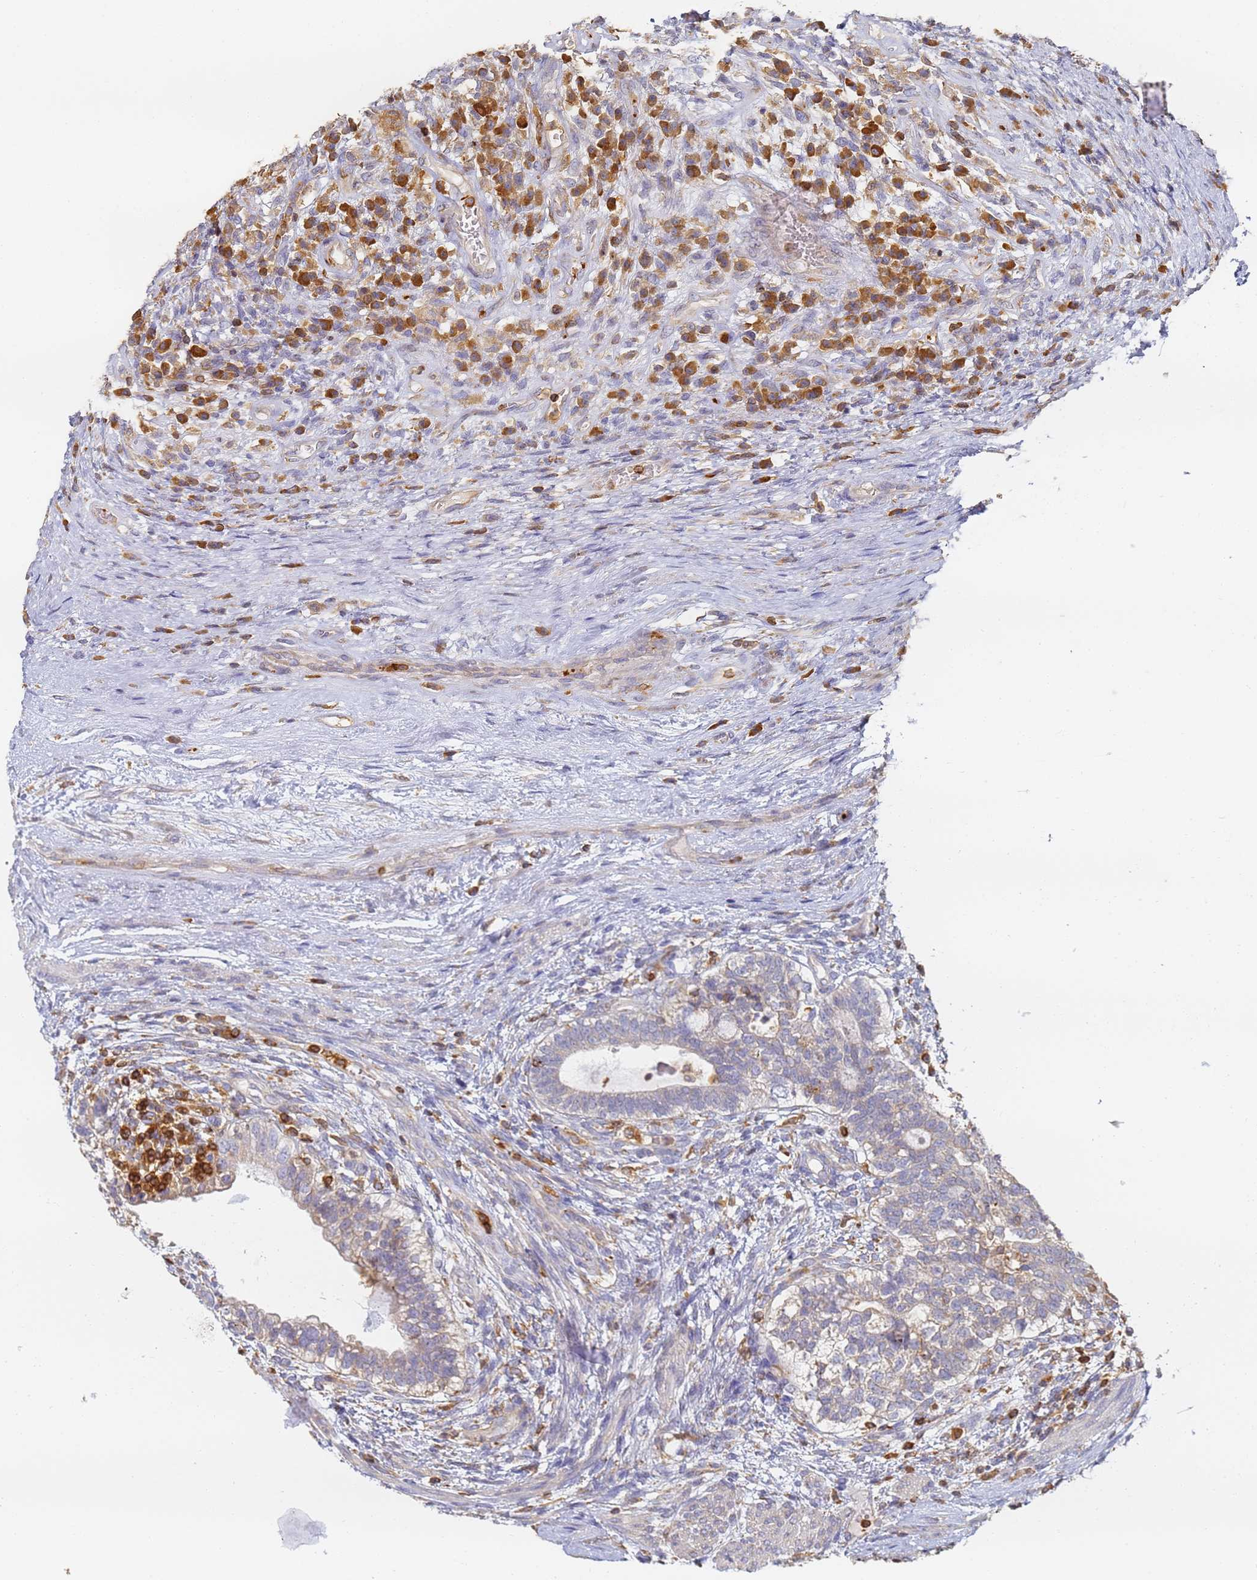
{"staining": {"intensity": "negative", "quantity": "none", "location": "none"}, "tissue": "testis cancer", "cell_type": "Tumor cells", "image_type": "cancer", "snomed": [{"axis": "morphology", "description": "Carcinoma, Embryonal, NOS"}, {"axis": "topography", "description": "Testis"}], "caption": "This photomicrograph is of testis cancer stained with immunohistochemistry (IHC) to label a protein in brown with the nuclei are counter-stained blue. There is no staining in tumor cells. (Stains: DAB immunohistochemistry with hematoxylin counter stain, Microscopy: brightfield microscopy at high magnification).", "gene": "BIN2", "patient": {"sex": "male", "age": 26}}